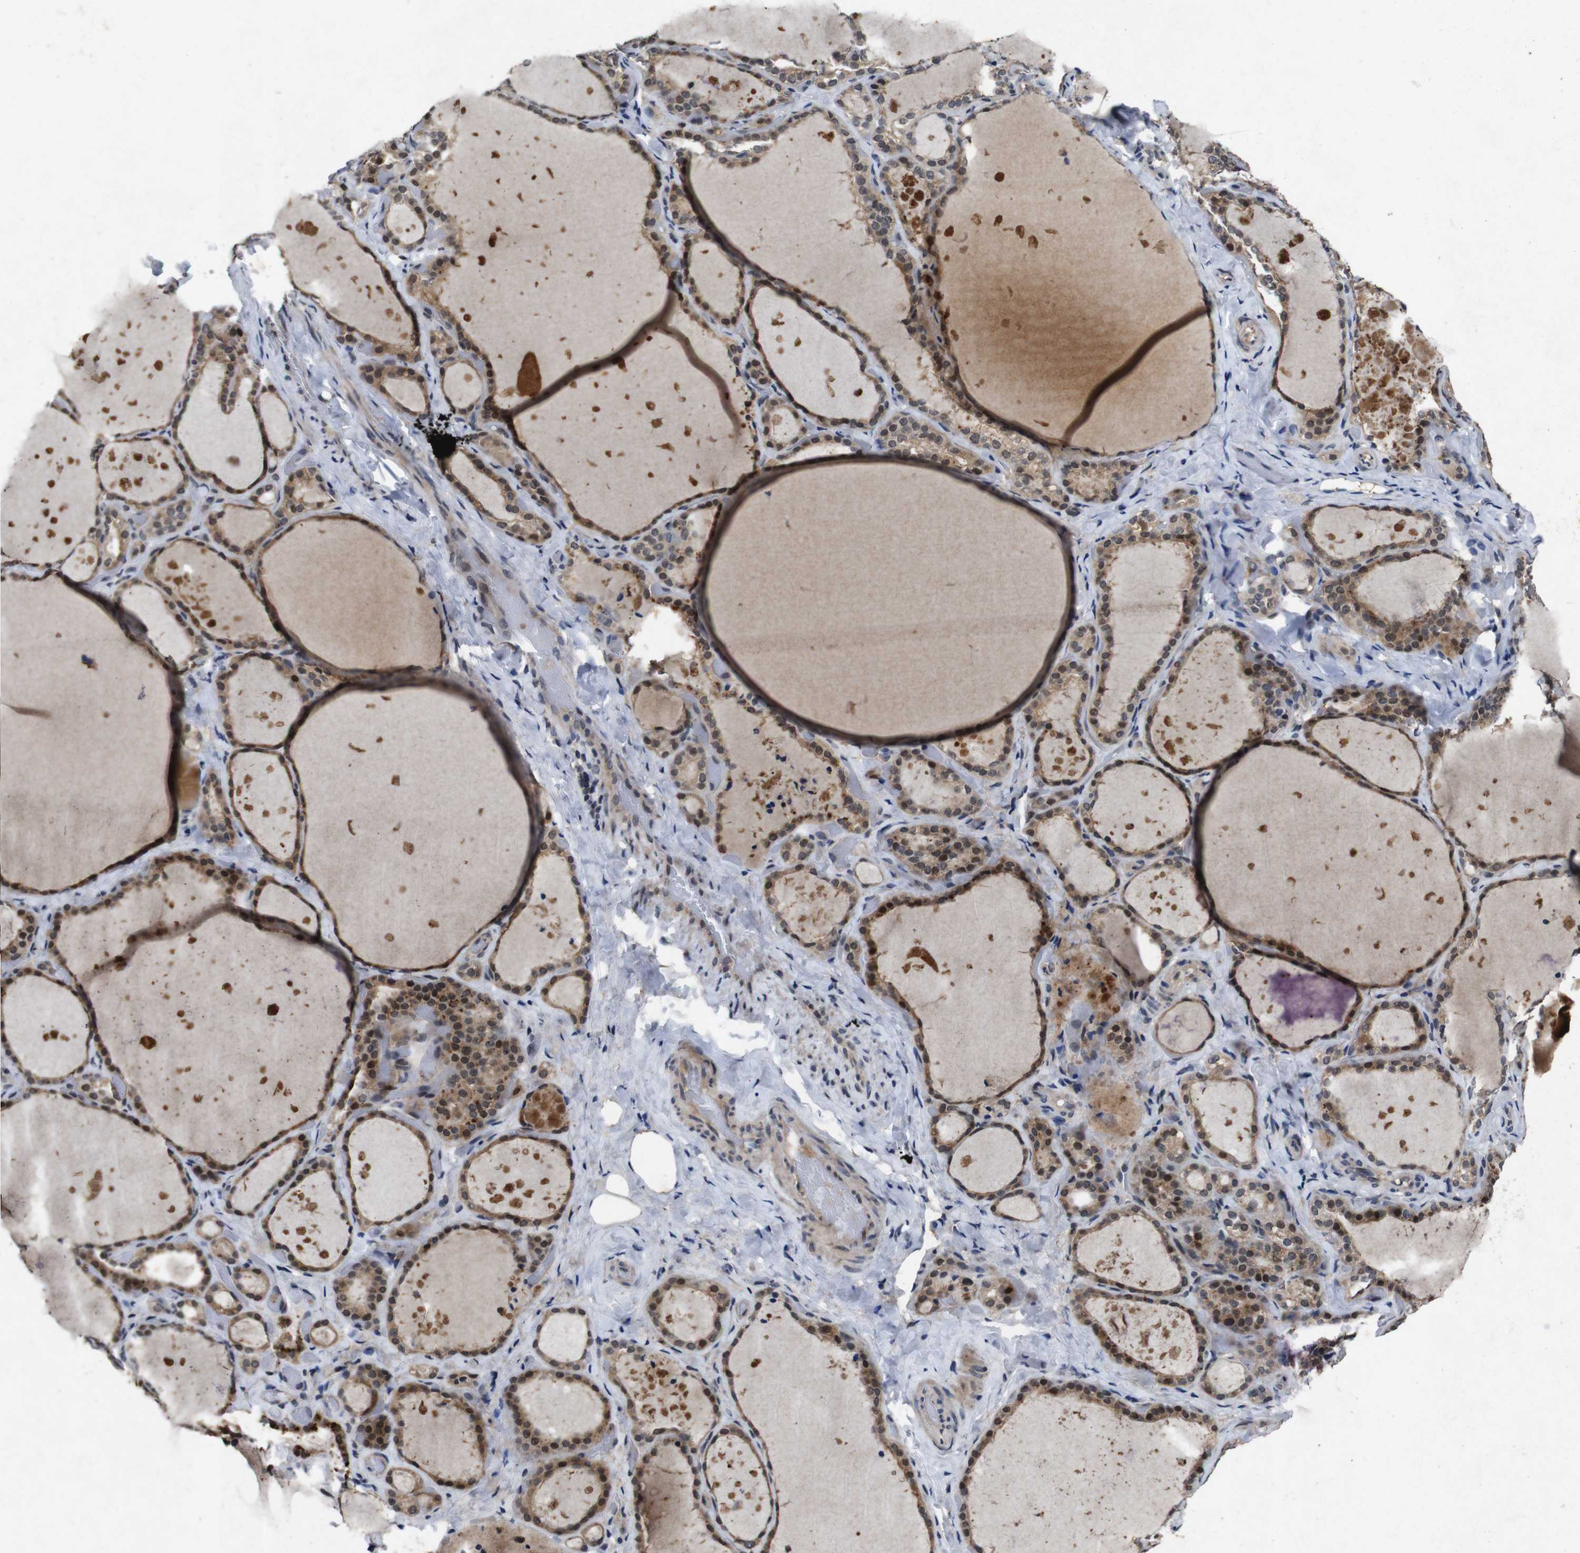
{"staining": {"intensity": "moderate", "quantity": ">75%", "location": "cytoplasmic/membranous,nuclear"}, "tissue": "thyroid gland", "cell_type": "Glandular cells", "image_type": "normal", "snomed": [{"axis": "morphology", "description": "Normal tissue, NOS"}, {"axis": "topography", "description": "Thyroid gland"}], "caption": "Normal thyroid gland was stained to show a protein in brown. There is medium levels of moderate cytoplasmic/membranous,nuclear staining in about >75% of glandular cells. Using DAB (3,3'-diaminobenzidine) (brown) and hematoxylin (blue) stains, captured at high magnification using brightfield microscopy.", "gene": "AKT3", "patient": {"sex": "female", "age": 44}}